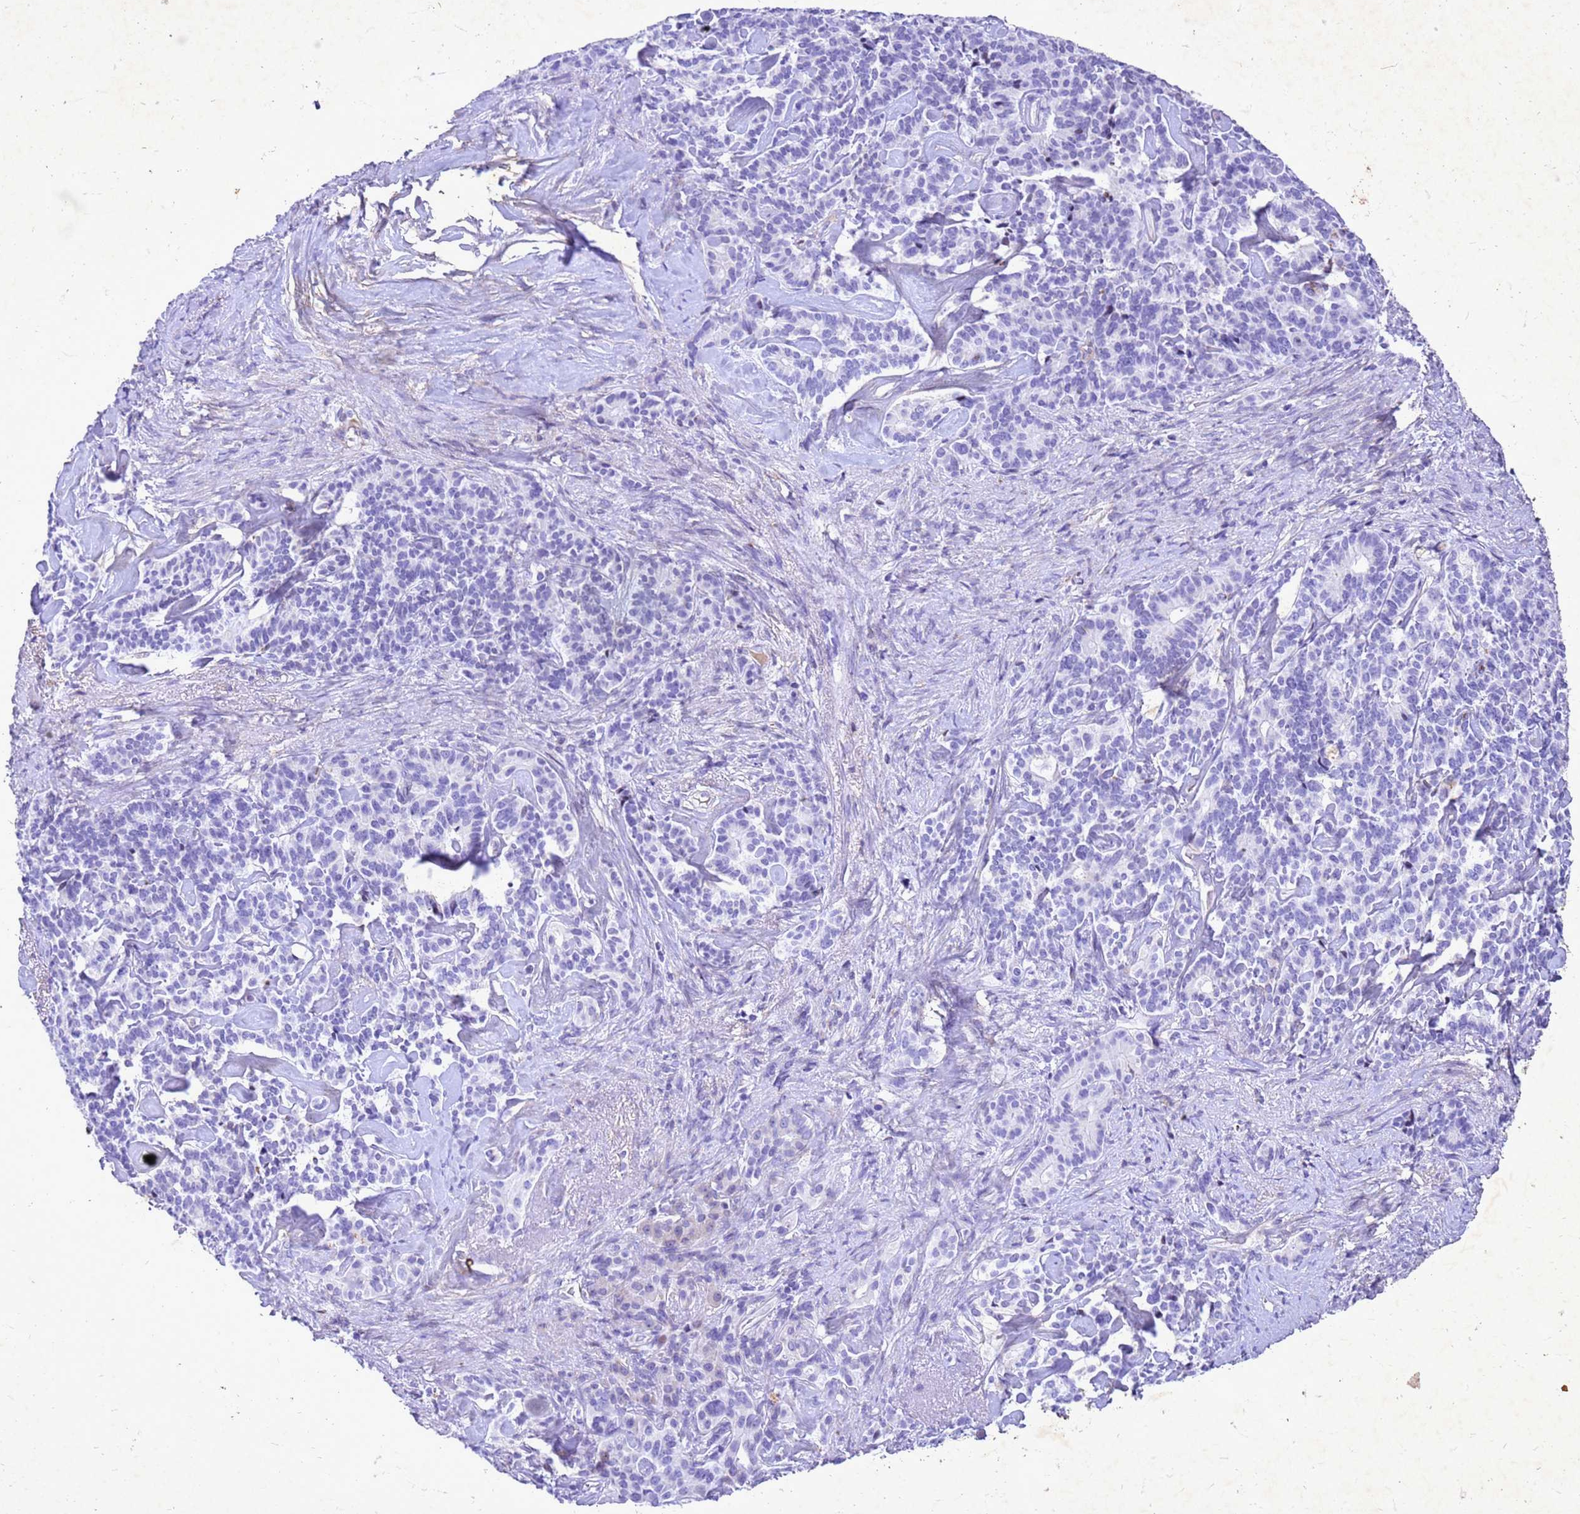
{"staining": {"intensity": "negative", "quantity": "none", "location": "none"}, "tissue": "pancreatic cancer", "cell_type": "Tumor cells", "image_type": "cancer", "snomed": [{"axis": "morphology", "description": "Adenocarcinoma, NOS"}, {"axis": "topography", "description": "Pancreas"}], "caption": "Protein analysis of pancreatic cancer reveals no significant positivity in tumor cells.", "gene": "COPS9", "patient": {"sex": "female", "age": 74}}